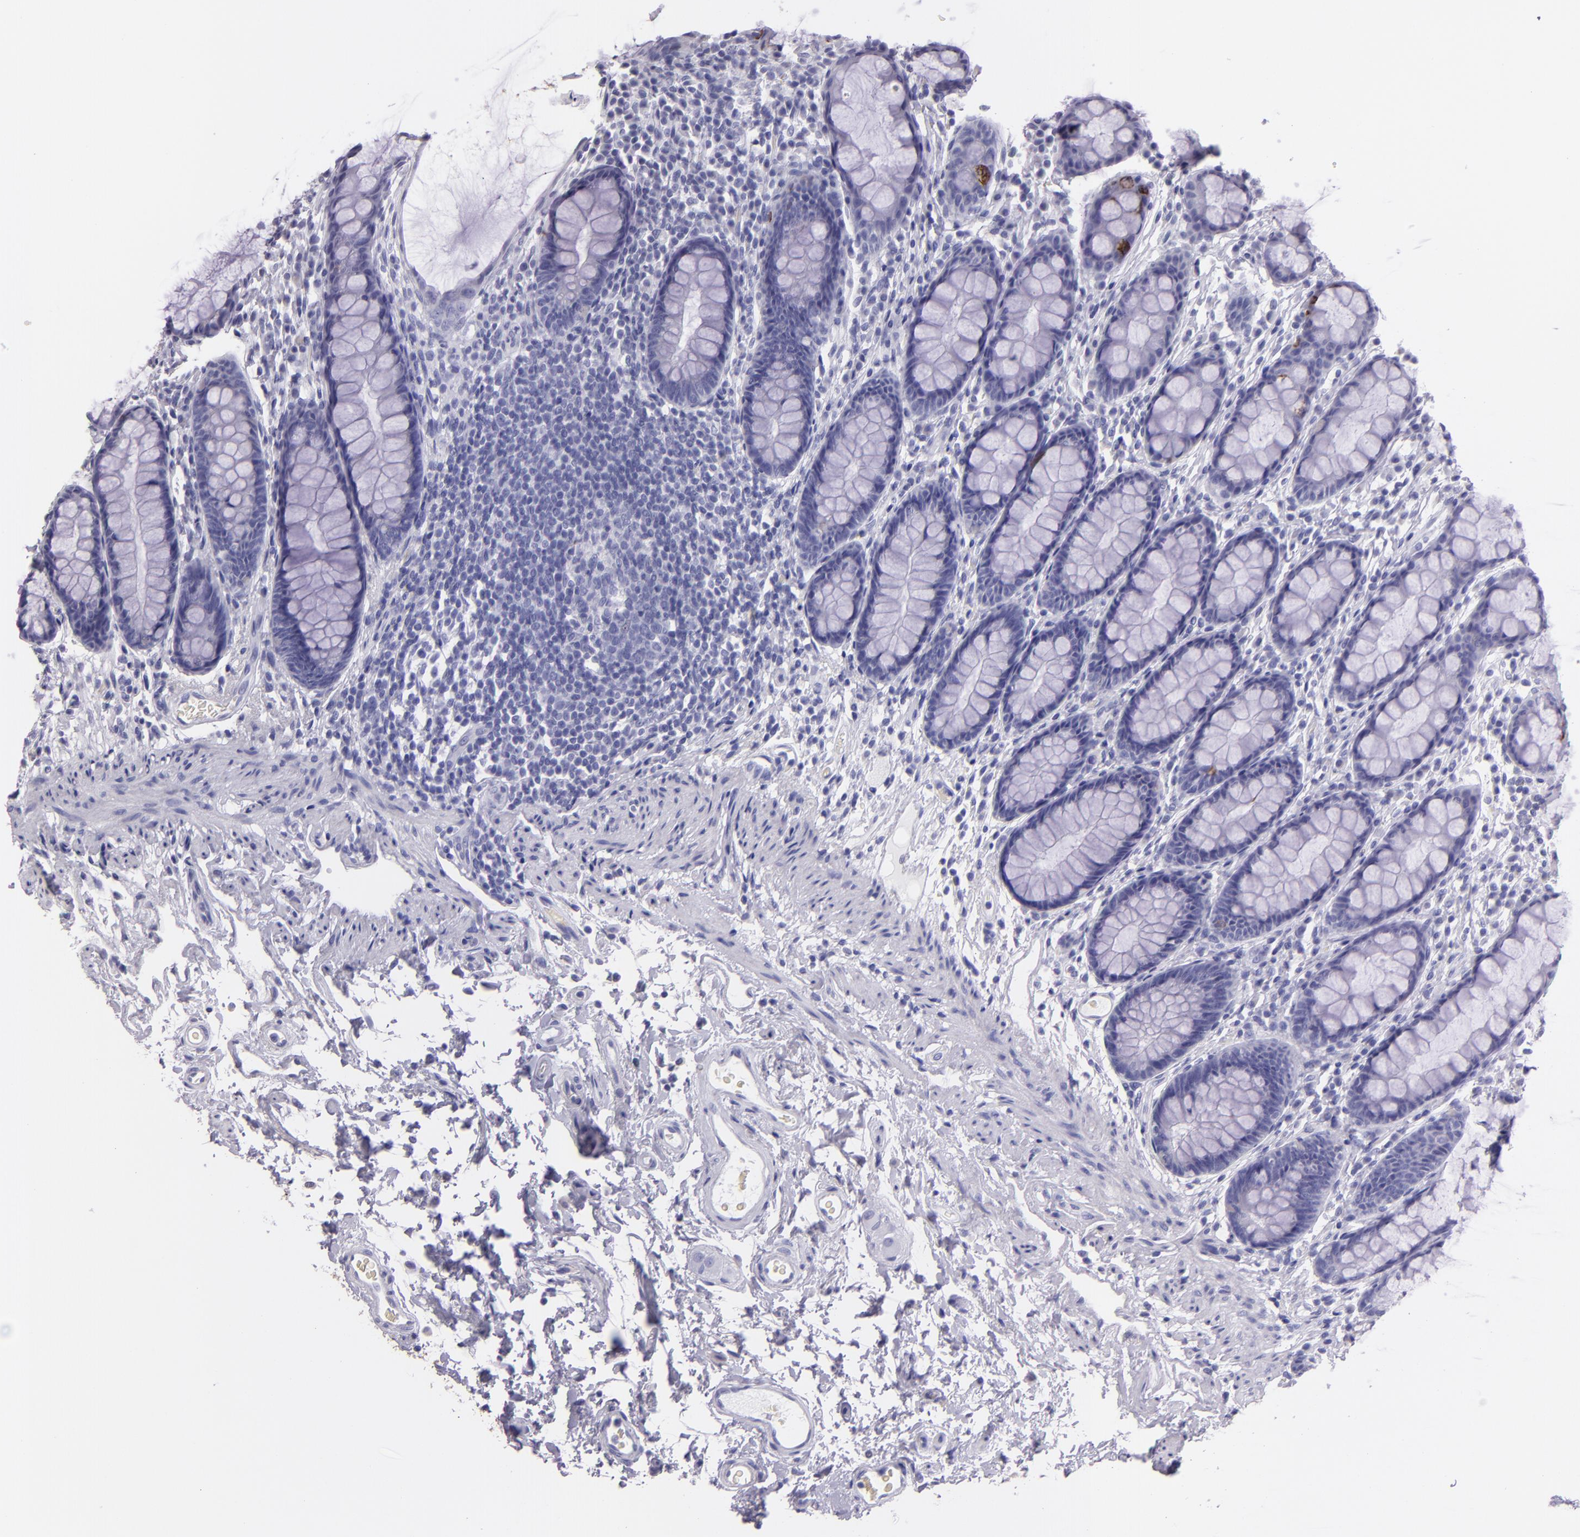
{"staining": {"intensity": "negative", "quantity": "none", "location": "none"}, "tissue": "rectum", "cell_type": "Glandular cells", "image_type": "normal", "snomed": [{"axis": "morphology", "description": "Normal tissue, NOS"}, {"axis": "topography", "description": "Rectum"}], "caption": "DAB immunohistochemical staining of normal human rectum exhibits no significant positivity in glandular cells.", "gene": "MUC5AC", "patient": {"sex": "male", "age": 92}}